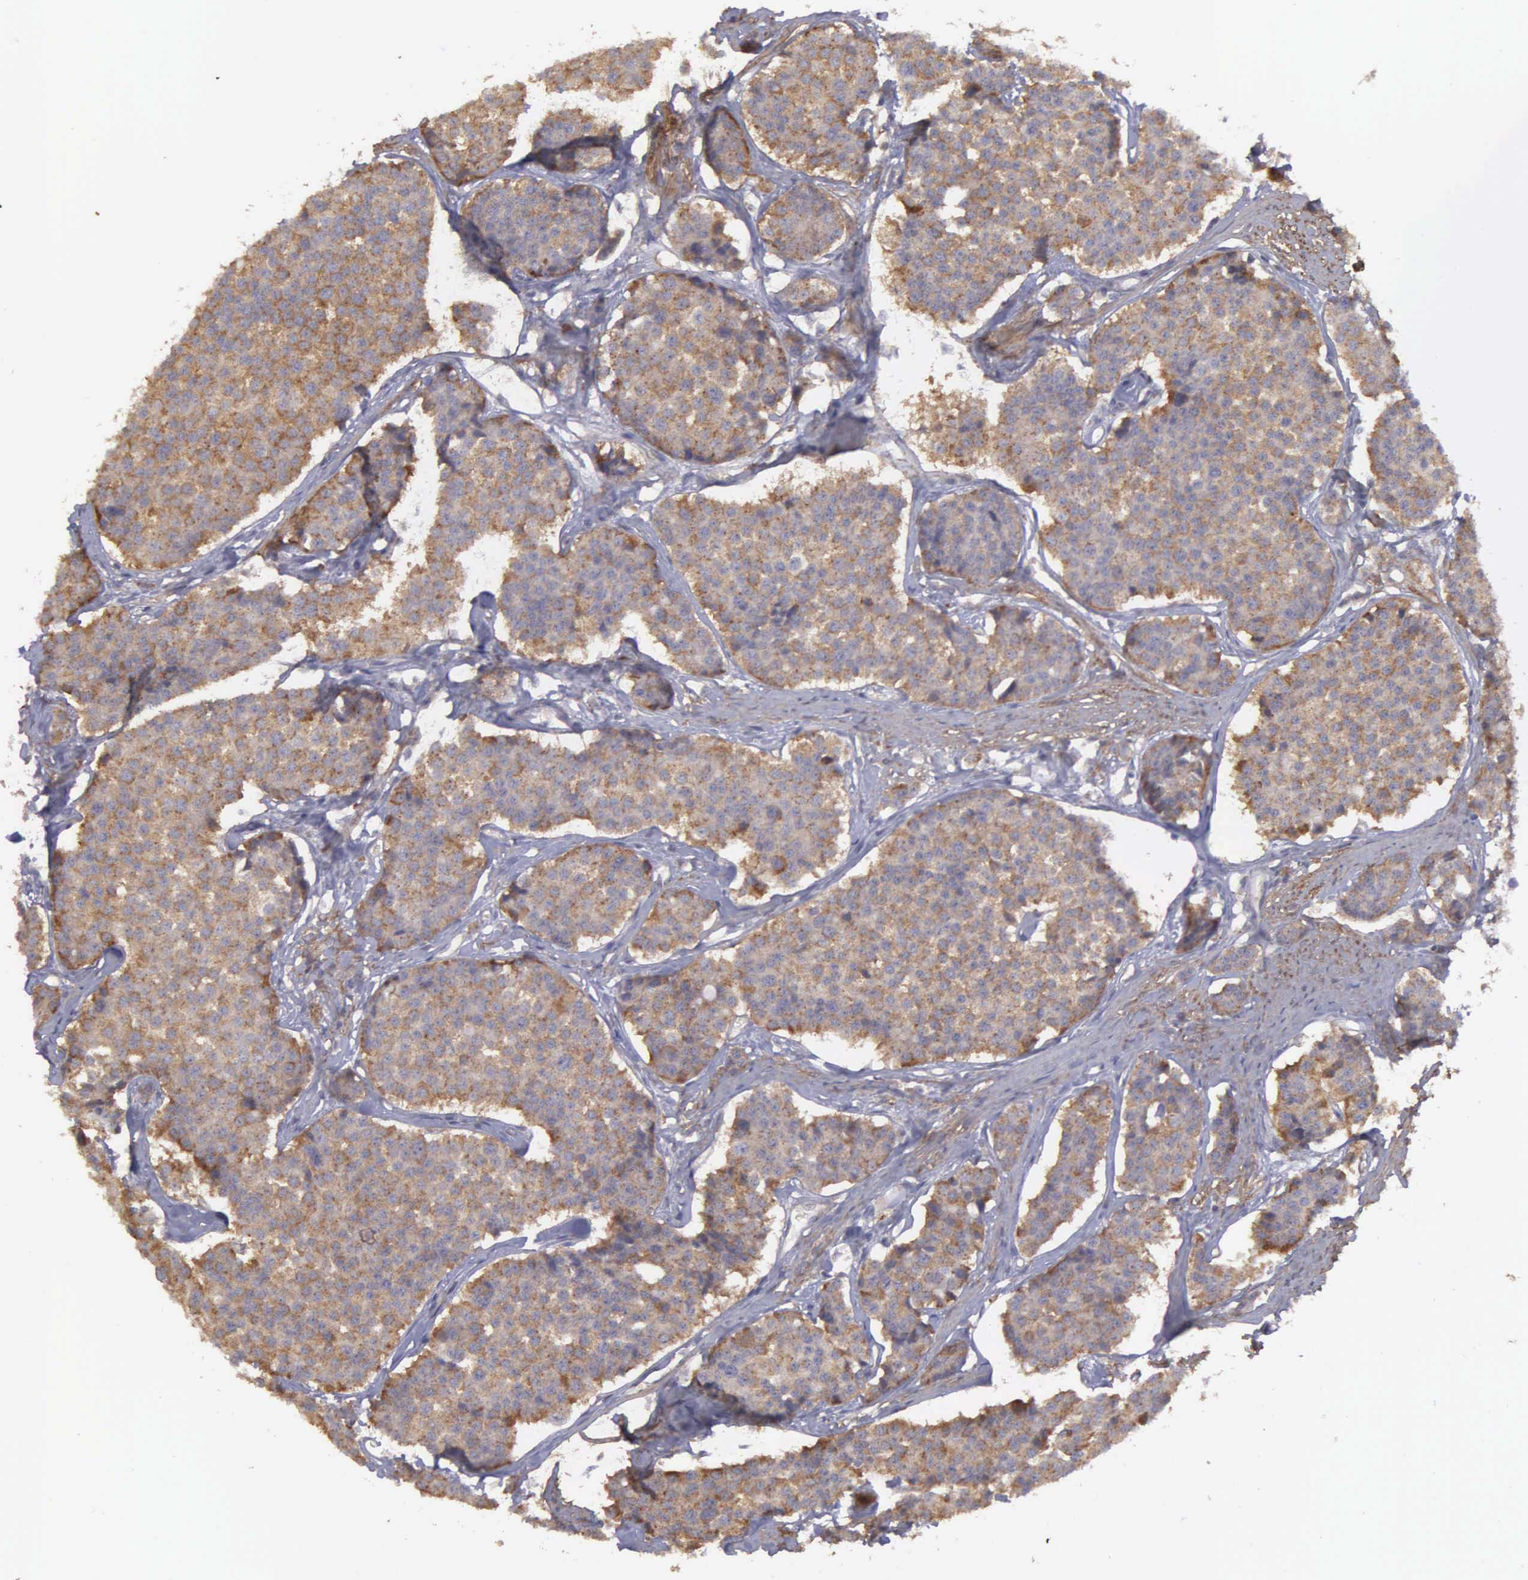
{"staining": {"intensity": "moderate", "quantity": ">75%", "location": "cytoplasmic/membranous"}, "tissue": "carcinoid", "cell_type": "Tumor cells", "image_type": "cancer", "snomed": [{"axis": "morphology", "description": "Carcinoid, malignant, NOS"}, {"axis": "topography", "description": "Small intestine"}], "caption": "Carcinoid stained with a brown dye displays moderate cytoplasmic/membranous positive positivity in approximately >75% of tumor cells.", "gene": "RTL10", "patient": {"sex": "male", "age": 60}}